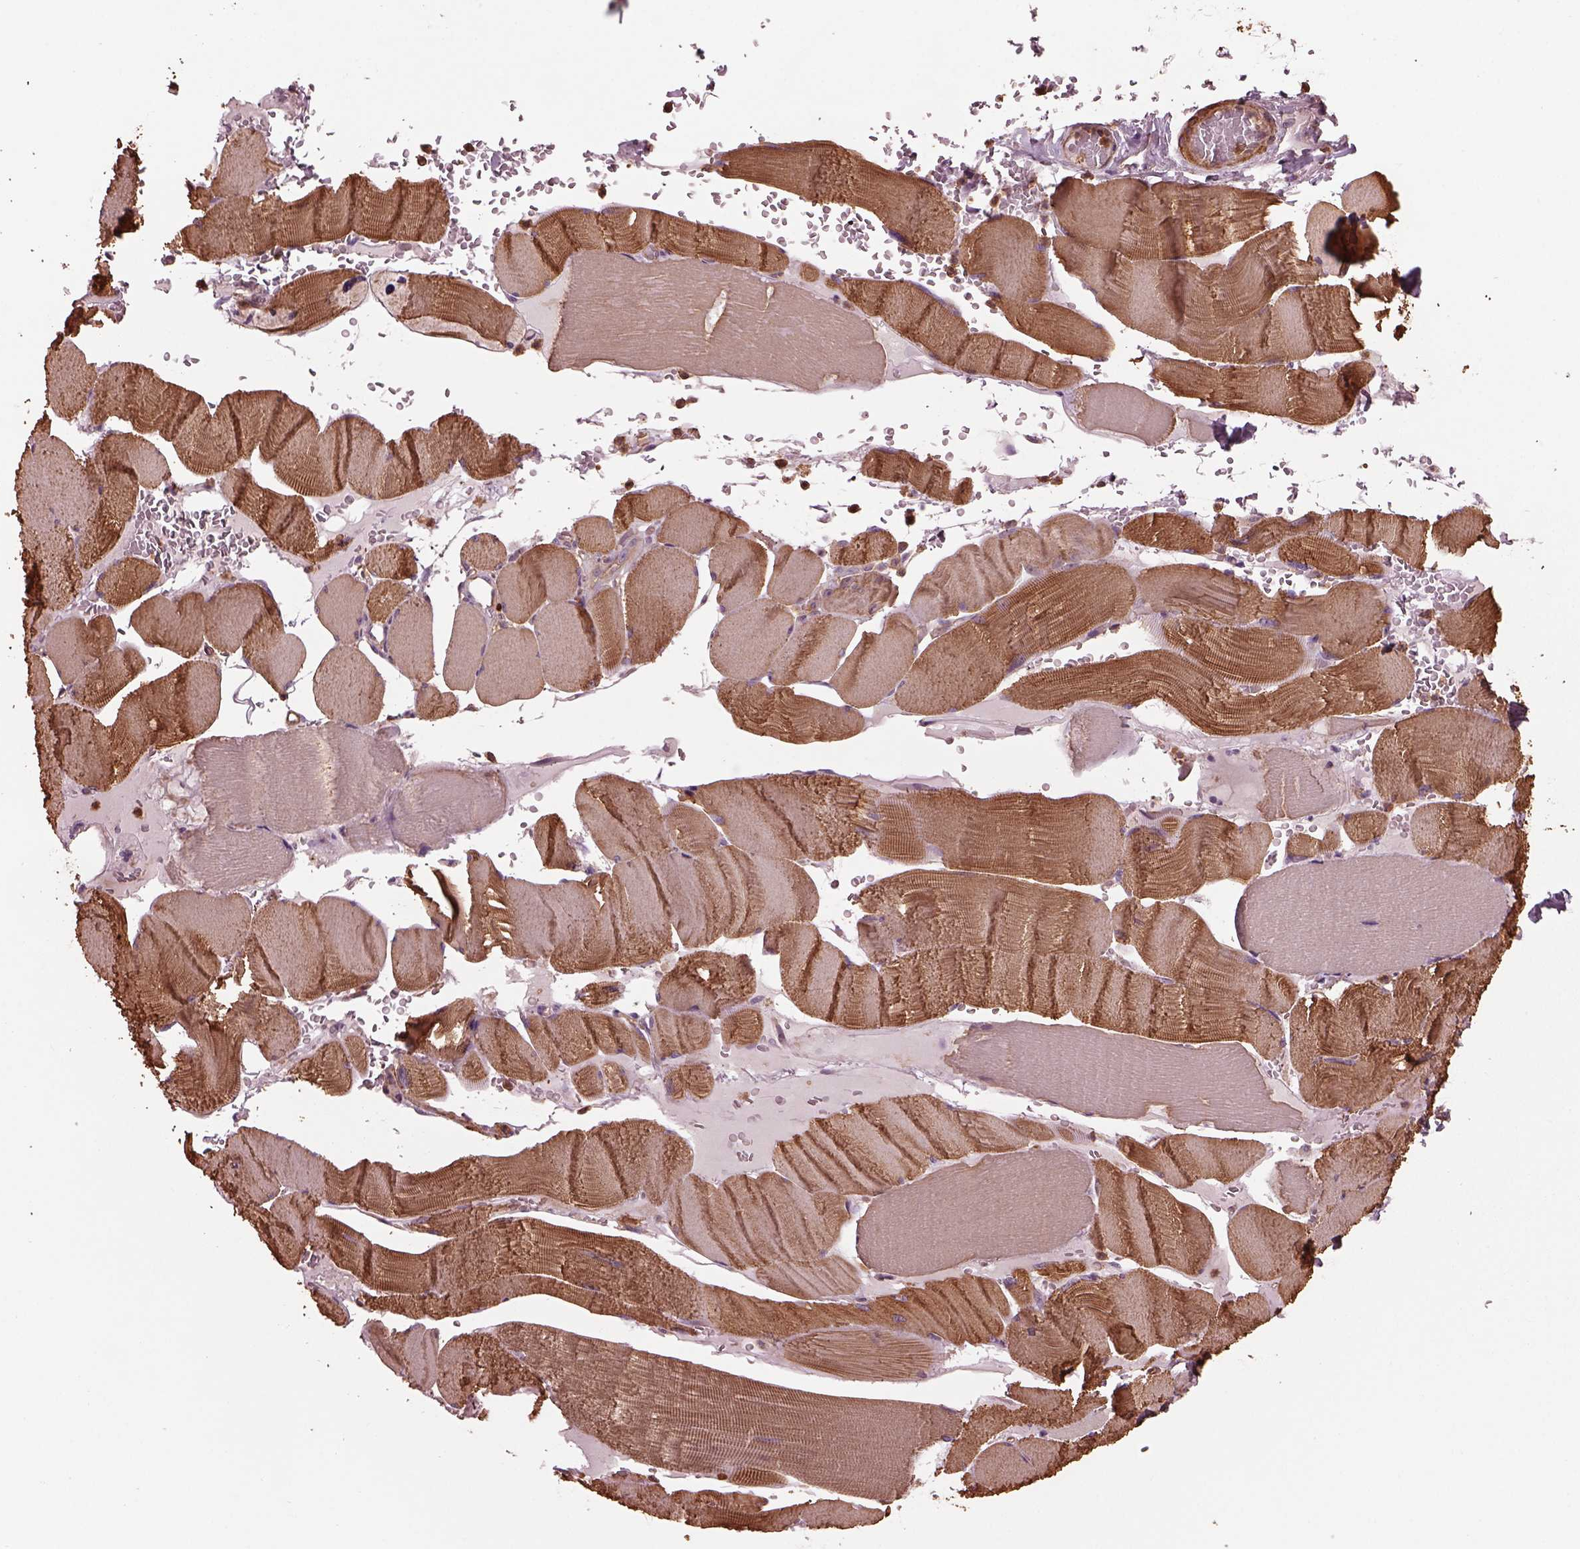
{"staining": {"intensity": "strong", "quantity": ">75%", "location": "cytoplasmic/membranous"}, "tissue": "skeletal muscle", "cell_type": "Myocytes", "image_type": "normal", "snomed": [{"axis": "morphology", "description": "Normal tissue, NOS"}, {"axis": "topography", "description": "Skeletal muscle"}], "caption": "Skeletal muscle stained with DAB (3,3'-diaminobenzidine) immunohistochemistry shows high levels of strong cytoplasmic/membranous staining in about >75% of myocytes.", "gene": "MYL1", "patient": {"sex": "male", "age": 56}}